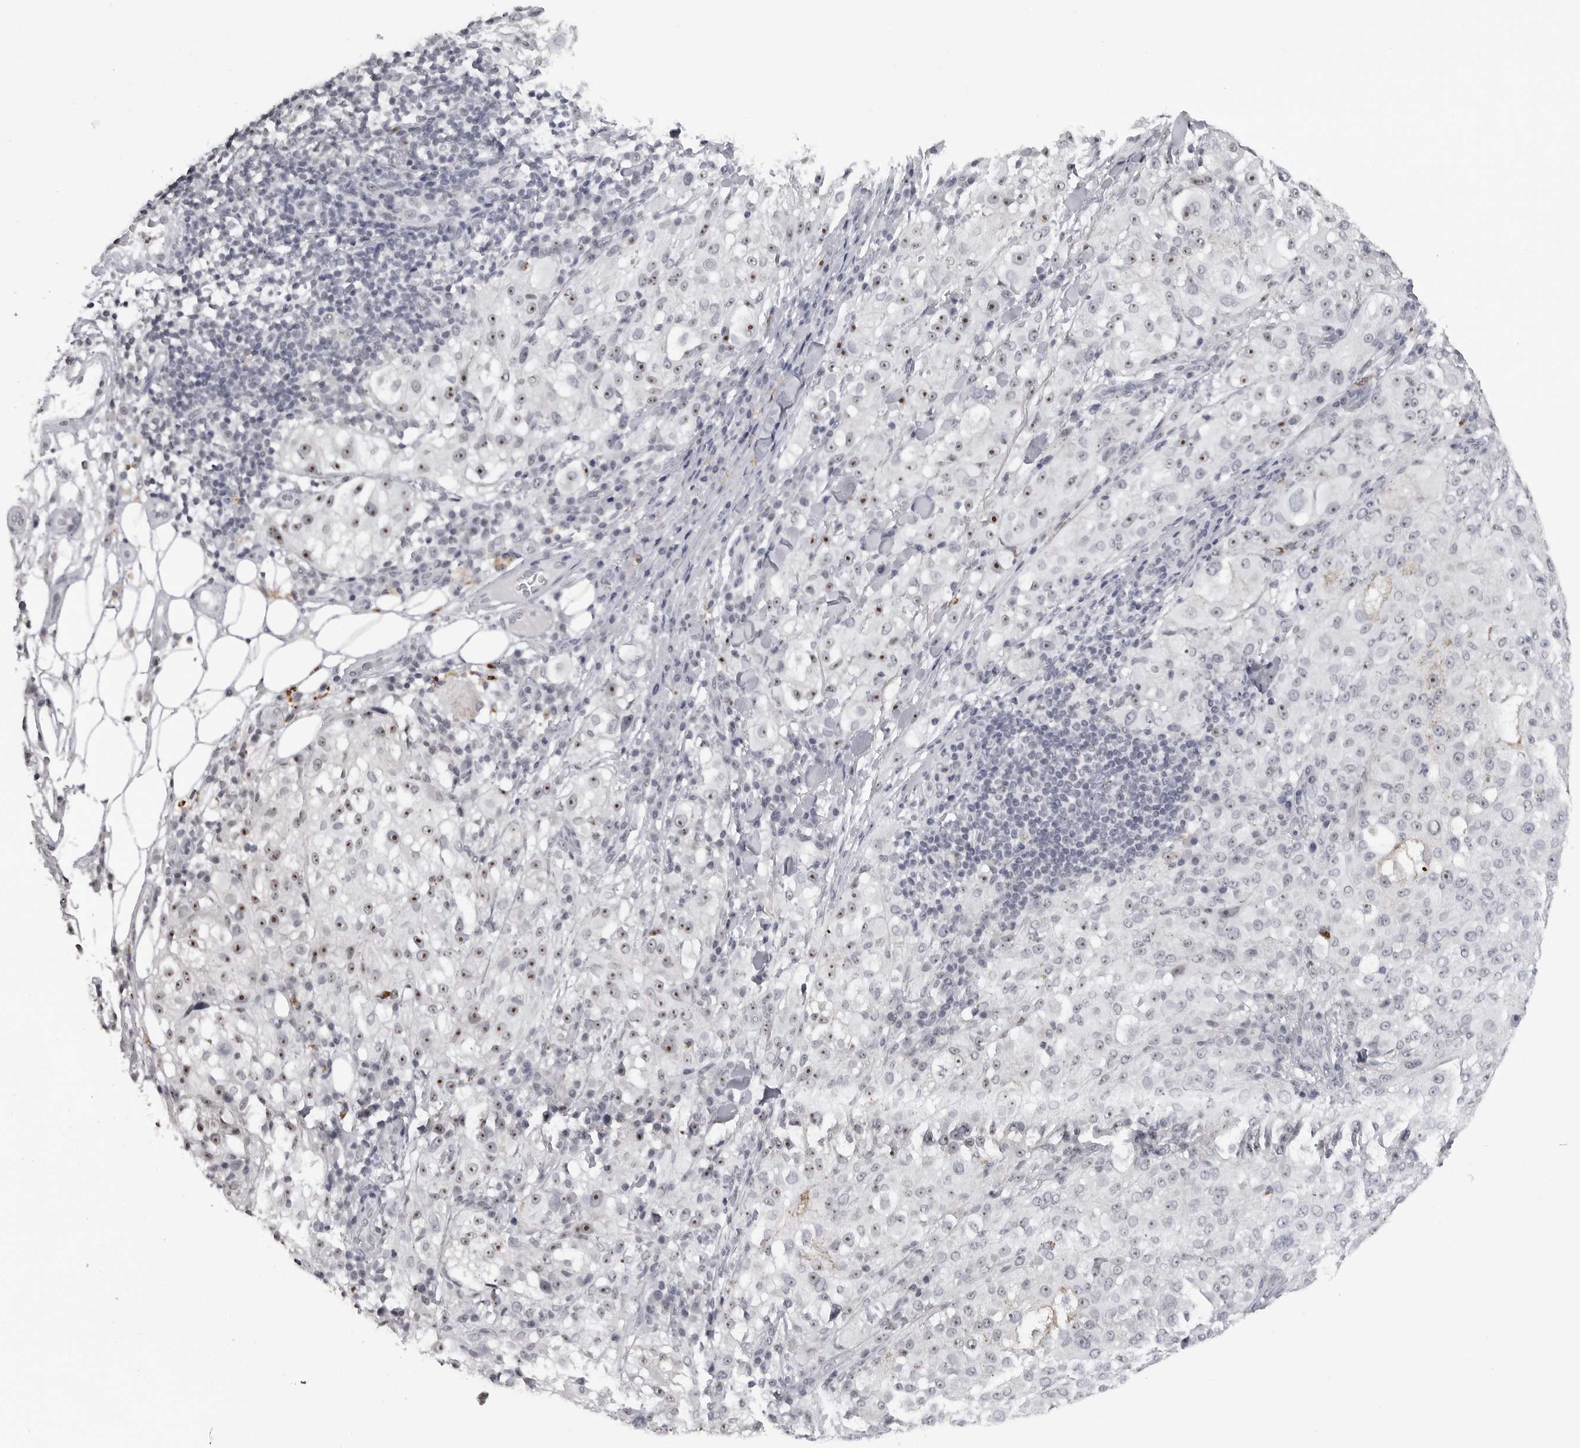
{"staining": {"intensity": "strong", "quantity": "<25%", "location": "nuclear"}, "tissue": "melanoma", "cell_type": "Tumor cells", "image_type": "cancer", "snomed": [{"axis": "morphology", "description": "Necrosis, NOS"}, {"axis": "morphology", "description": "Malignant melanoma, NOS"}, {"axis": "topography", "description": "Skin"}], "caption": "Tumor cells reveal medium levels of strong nuclear positivity in approximately <25% of cells in human melanoma.", "gene": "DDX54", "patient": {"sex": "female", "age": 87}}